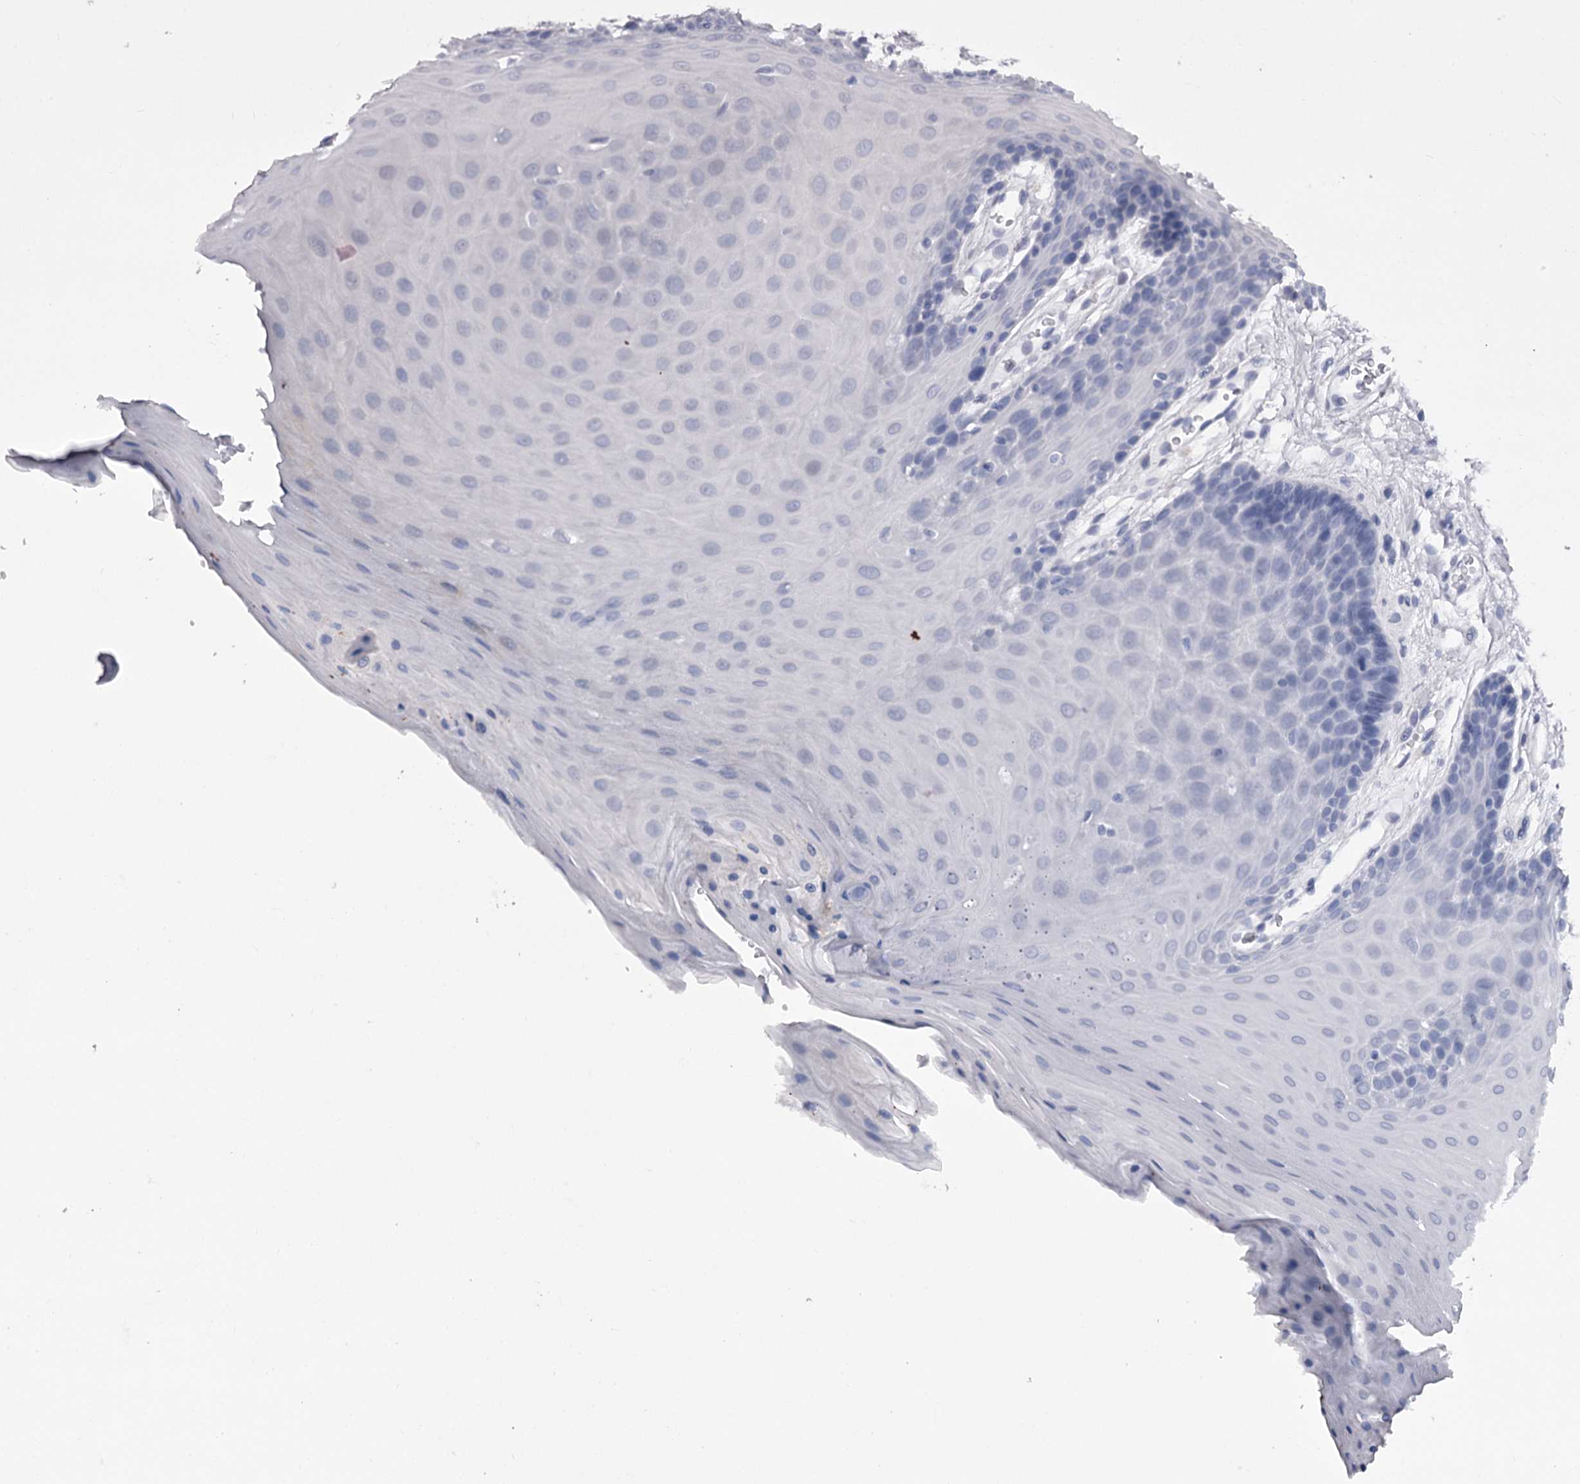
{"staining": {"intensity": "negative", "quantity": "none", "location": "none"}, "tissue": "oral mucosa", "cell_type": "Squamous epithelial cells", "image_type": "normal", "snomed": [{"axis": "morphology", "description": "Normal tissue, NOS"}, {"axis": "morphology", "description": "Squamous cell carcinoma, NOS"}, {"axis": "topography", "description": "Skeletal muscle"}, {"axis": "topography", "description": "Oral tissue"}, {"axis": "topography", "description": "Salivary gland"}, {"axis": "topography", "description": "Head-Neck"}], "caption": "Immunohistochemistry histopathology image of normal human oral mucosa stained for a protein (brown), which reveals no positivity in squamous epithelial cells. Brightfield microscopy of immunohistochemistry (IHC) stained with DAB (3,3'-diaminobenzidine) (brown) and hematoxylin (blue), captured at high magnification.", "gene": "OVOL2", "patient": {"sex": "male", "age": 54}}